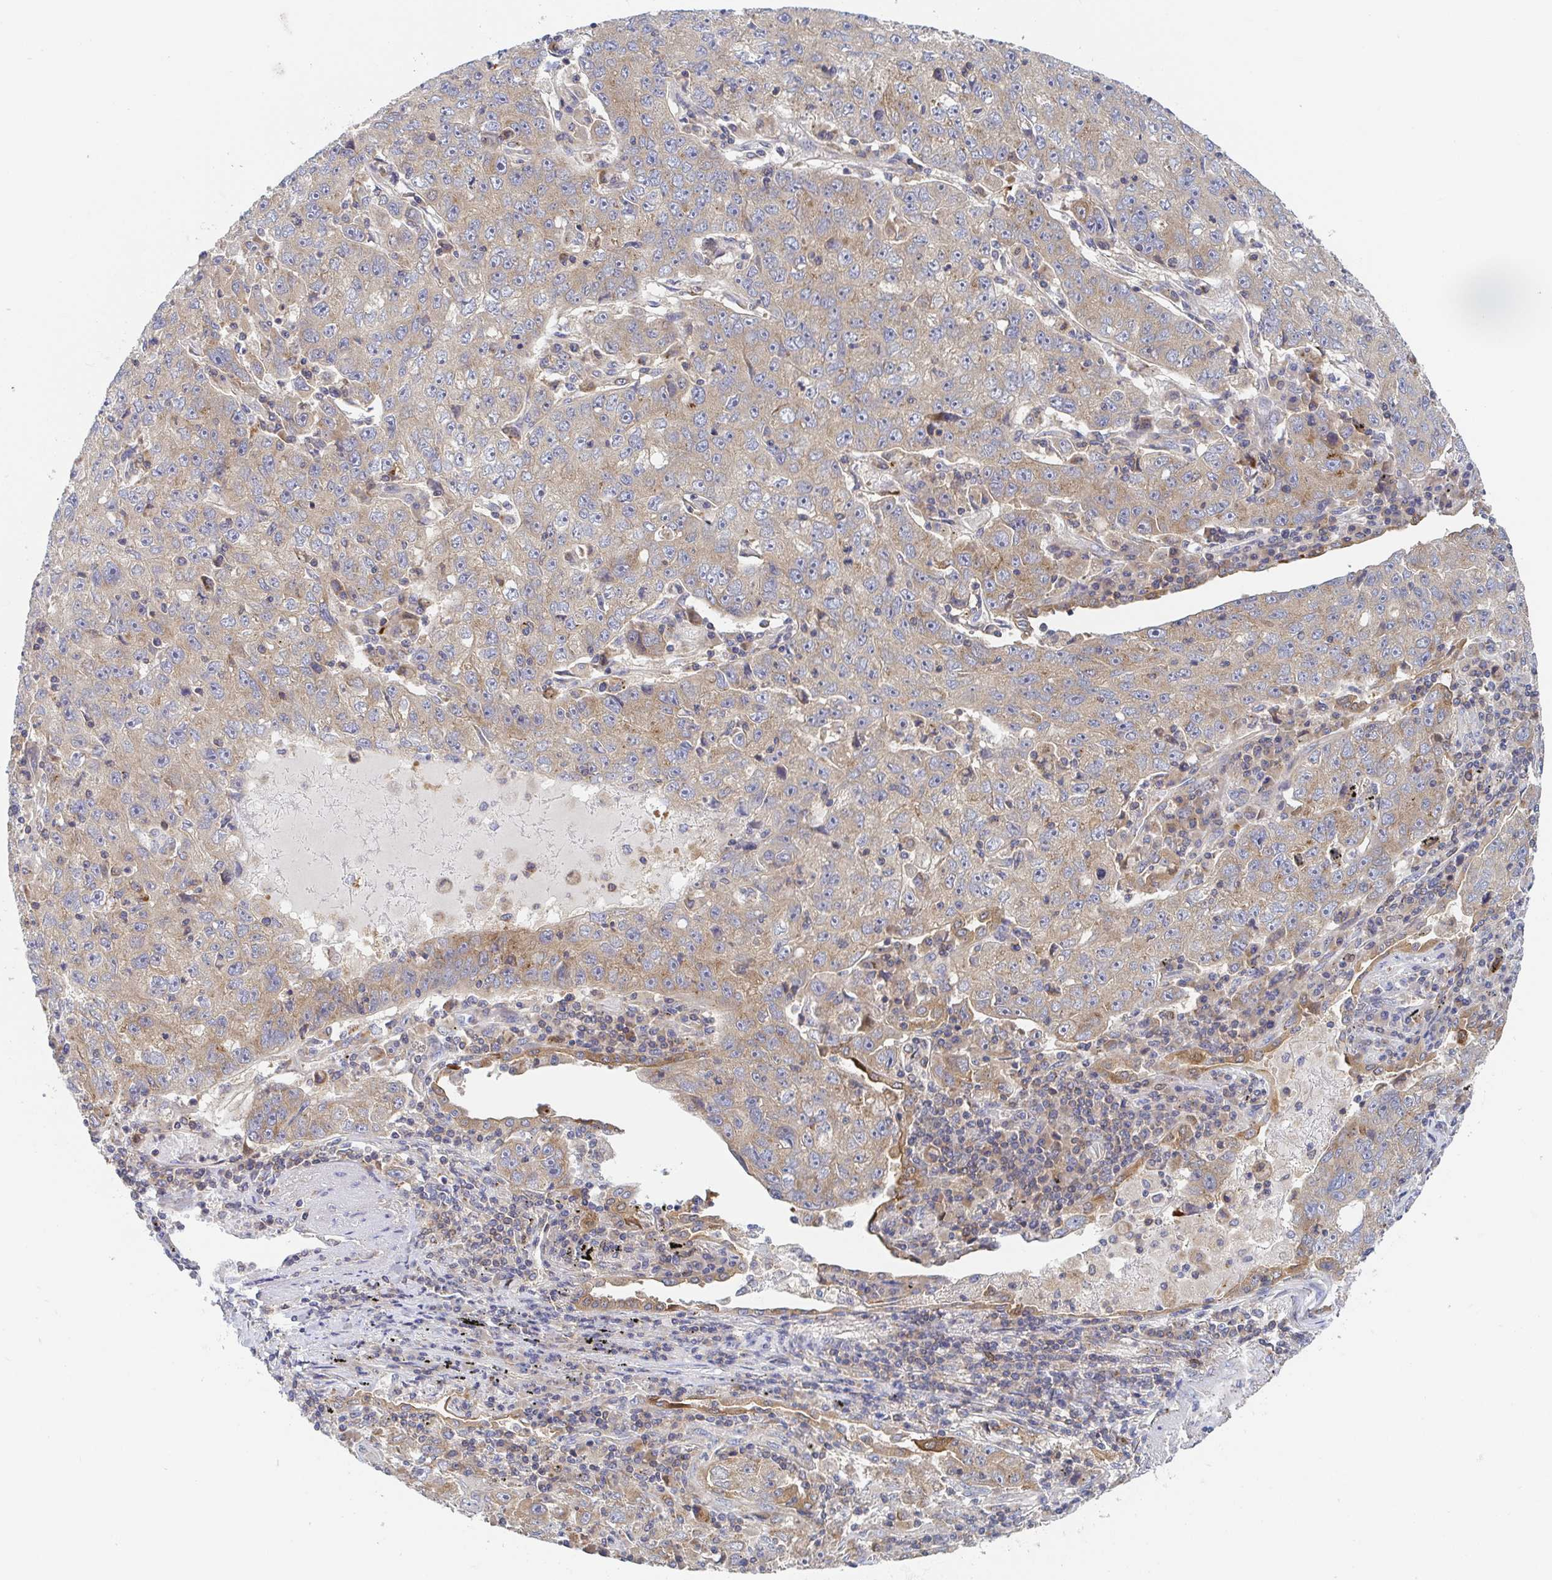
{"staining": {"intensity": "weak", "quantity": ">75%", "location": "cytoplasmic/membranous"}, "tissue": "lung cancer", "cell_type": "Tumor cells", "image_type": "cancer", "snomed": [{"axis": "morphology", "description": "Normal morphology"}, {"axis": "morphology", "description": "Adenocarcinoma, NOS"}, {"axis": "topography", "description": "Lymph node"}, {"axis": "topography", "description": "Lung"}], "caption": "High-magnification brightfield microscopy of lung cancer stained with DAB (brown) and counterstained with hematoxylin (blue). tumor cells exhibit weak cytoplasmic/membranous expression is identified in approximately>75% of cells.", "gene": "TUFT1", "patient": {"sex": "female", "age": 57}}